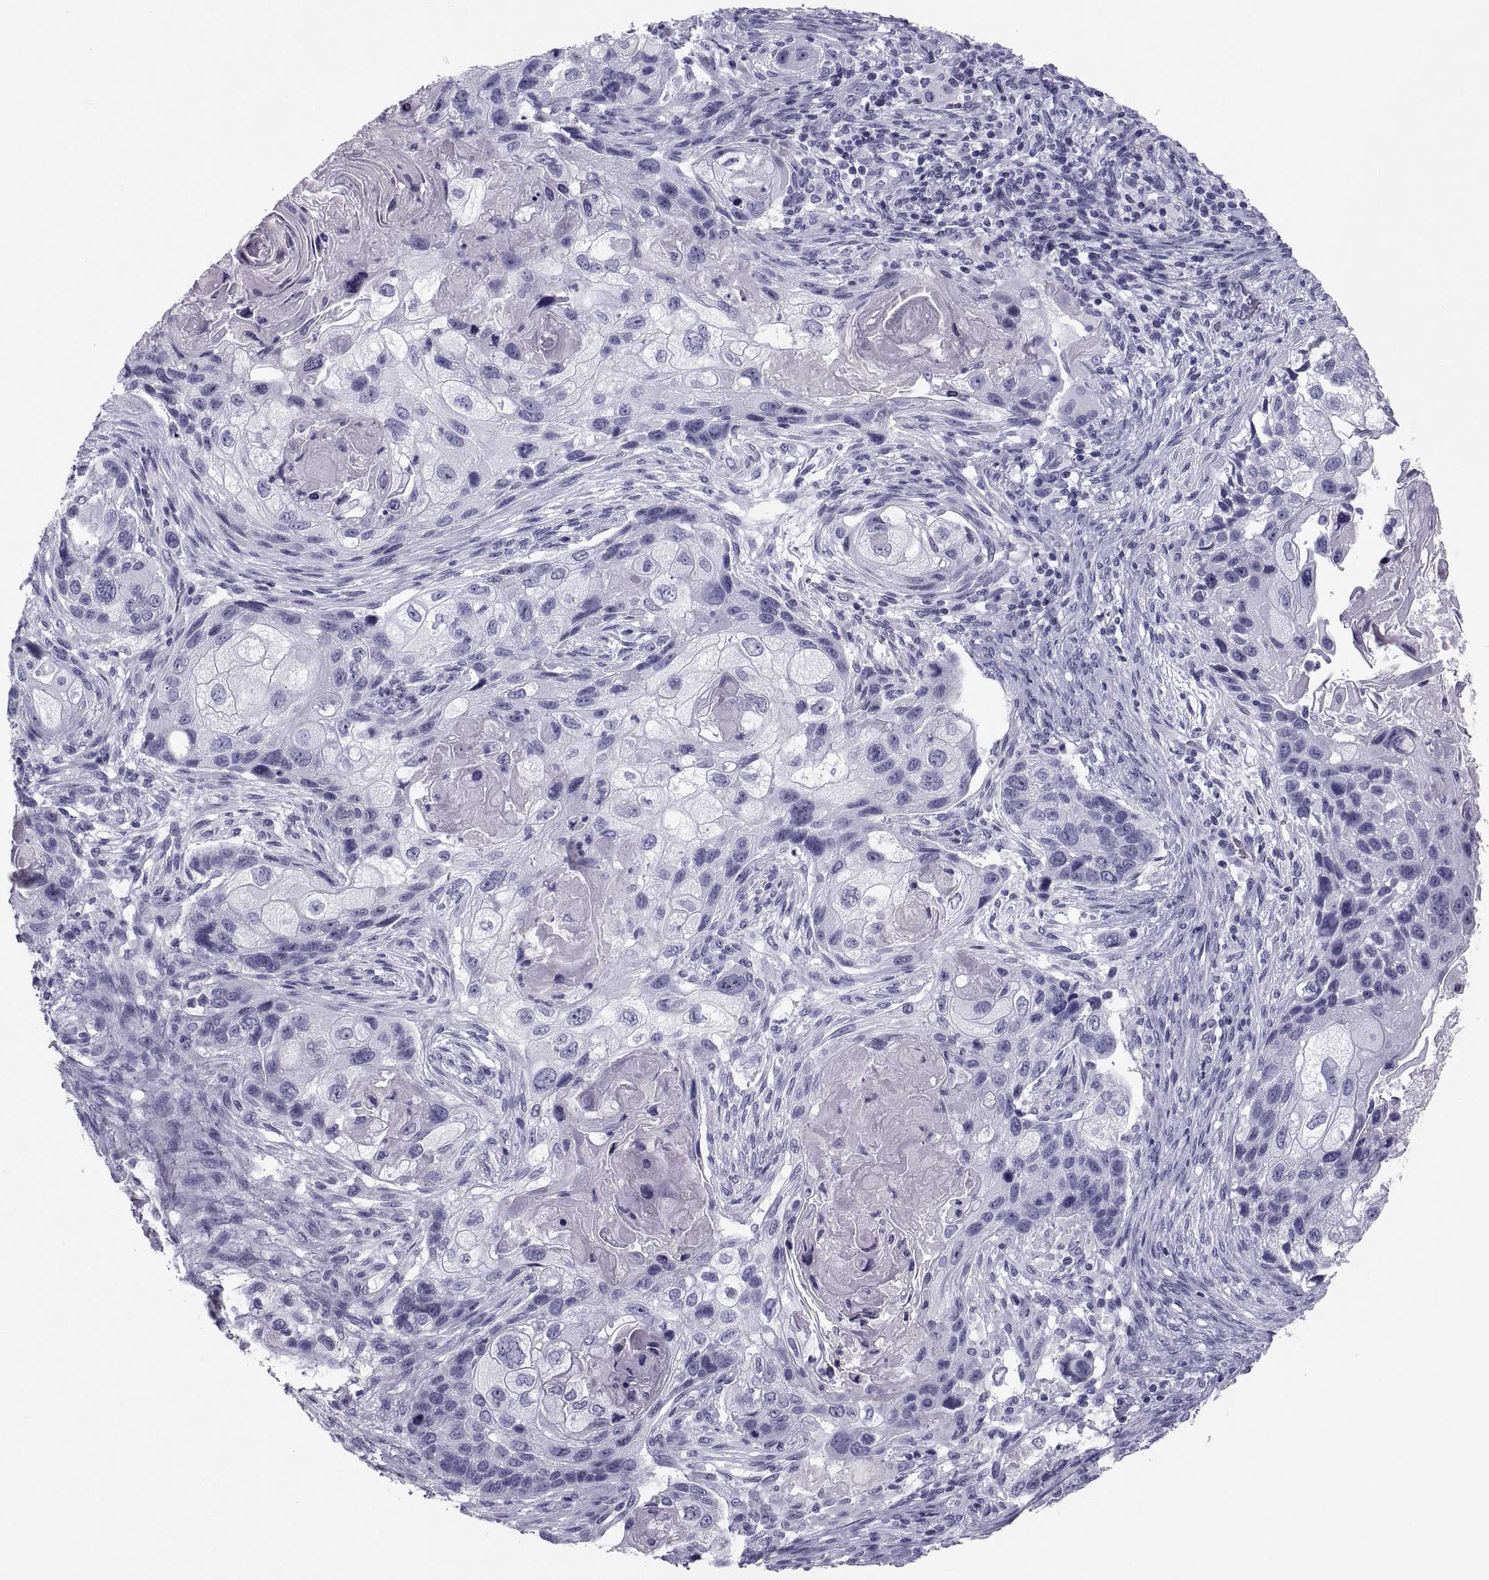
{"staining": {"intensity": "negative", "quantity": "none", "location": "none"}, "tissue": "lung cancer", "cell_type": "Tumor cells", "image_type": "cancer", "snomed": [{"axis": "morphology", "description": "Squamous cell carcinoma, NOS"}, {"axis": "topography", "description": "Lung"}], "caption": "Tumor cells show no significant positivity in lung cancer (squamous cell carcinoma).", "gene": "CRISP1", "patient": {"sex": "male", "age": 69}}